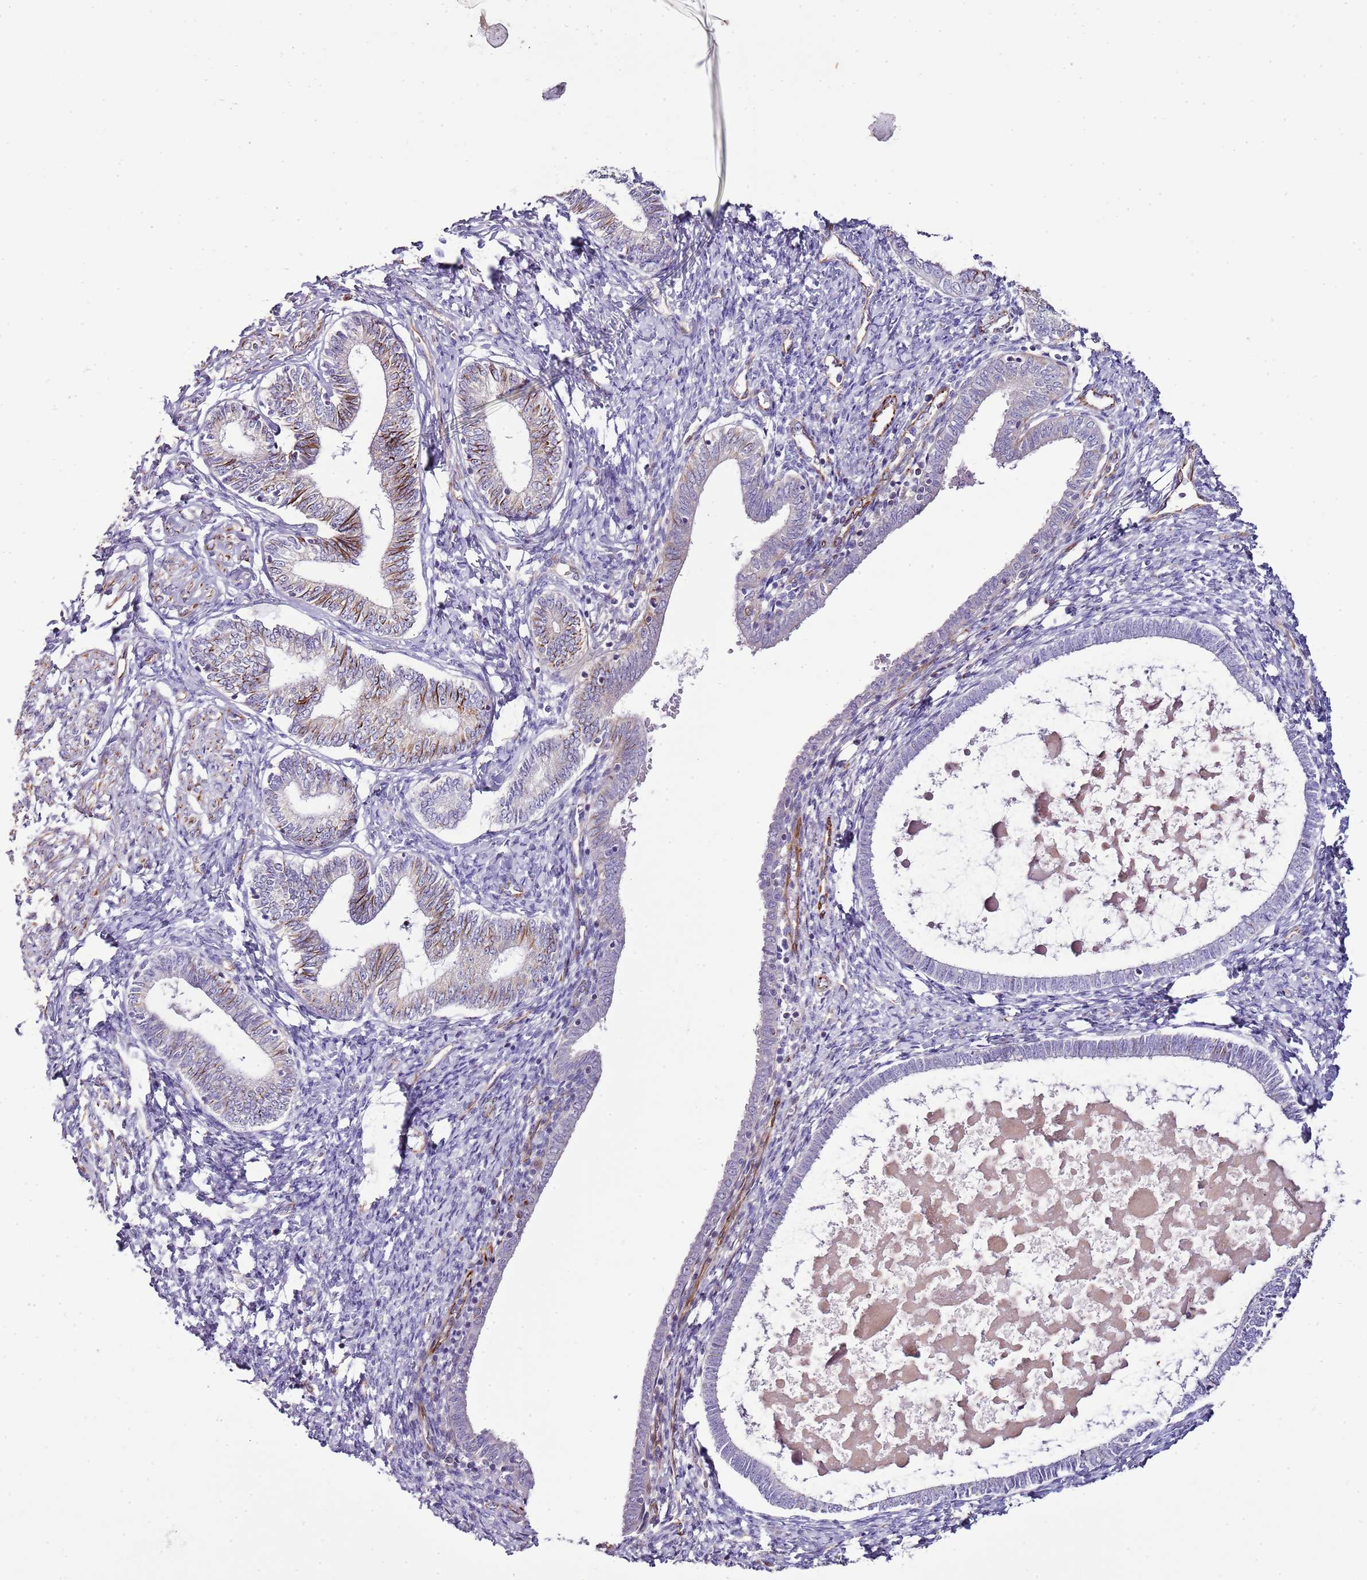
{"staining": {"intensity": "negative", "quantity": "none", "location": "none"}, "tissue": "endometrium", "cell_type": "Cells in endometrial stroma", "image_type": "normal", "snomed": [{"axis": "morphology", "description": "Normal tissue, NOS"}, {"axis": "topography", "description": "Endometrium"}], "caption": "Immunohistochemistry of unremarkable endometrium reveals no staining in cells in endometrial stroma.", "gene": "ZNF786", "patient": {"sex": "female", "age": 72}}